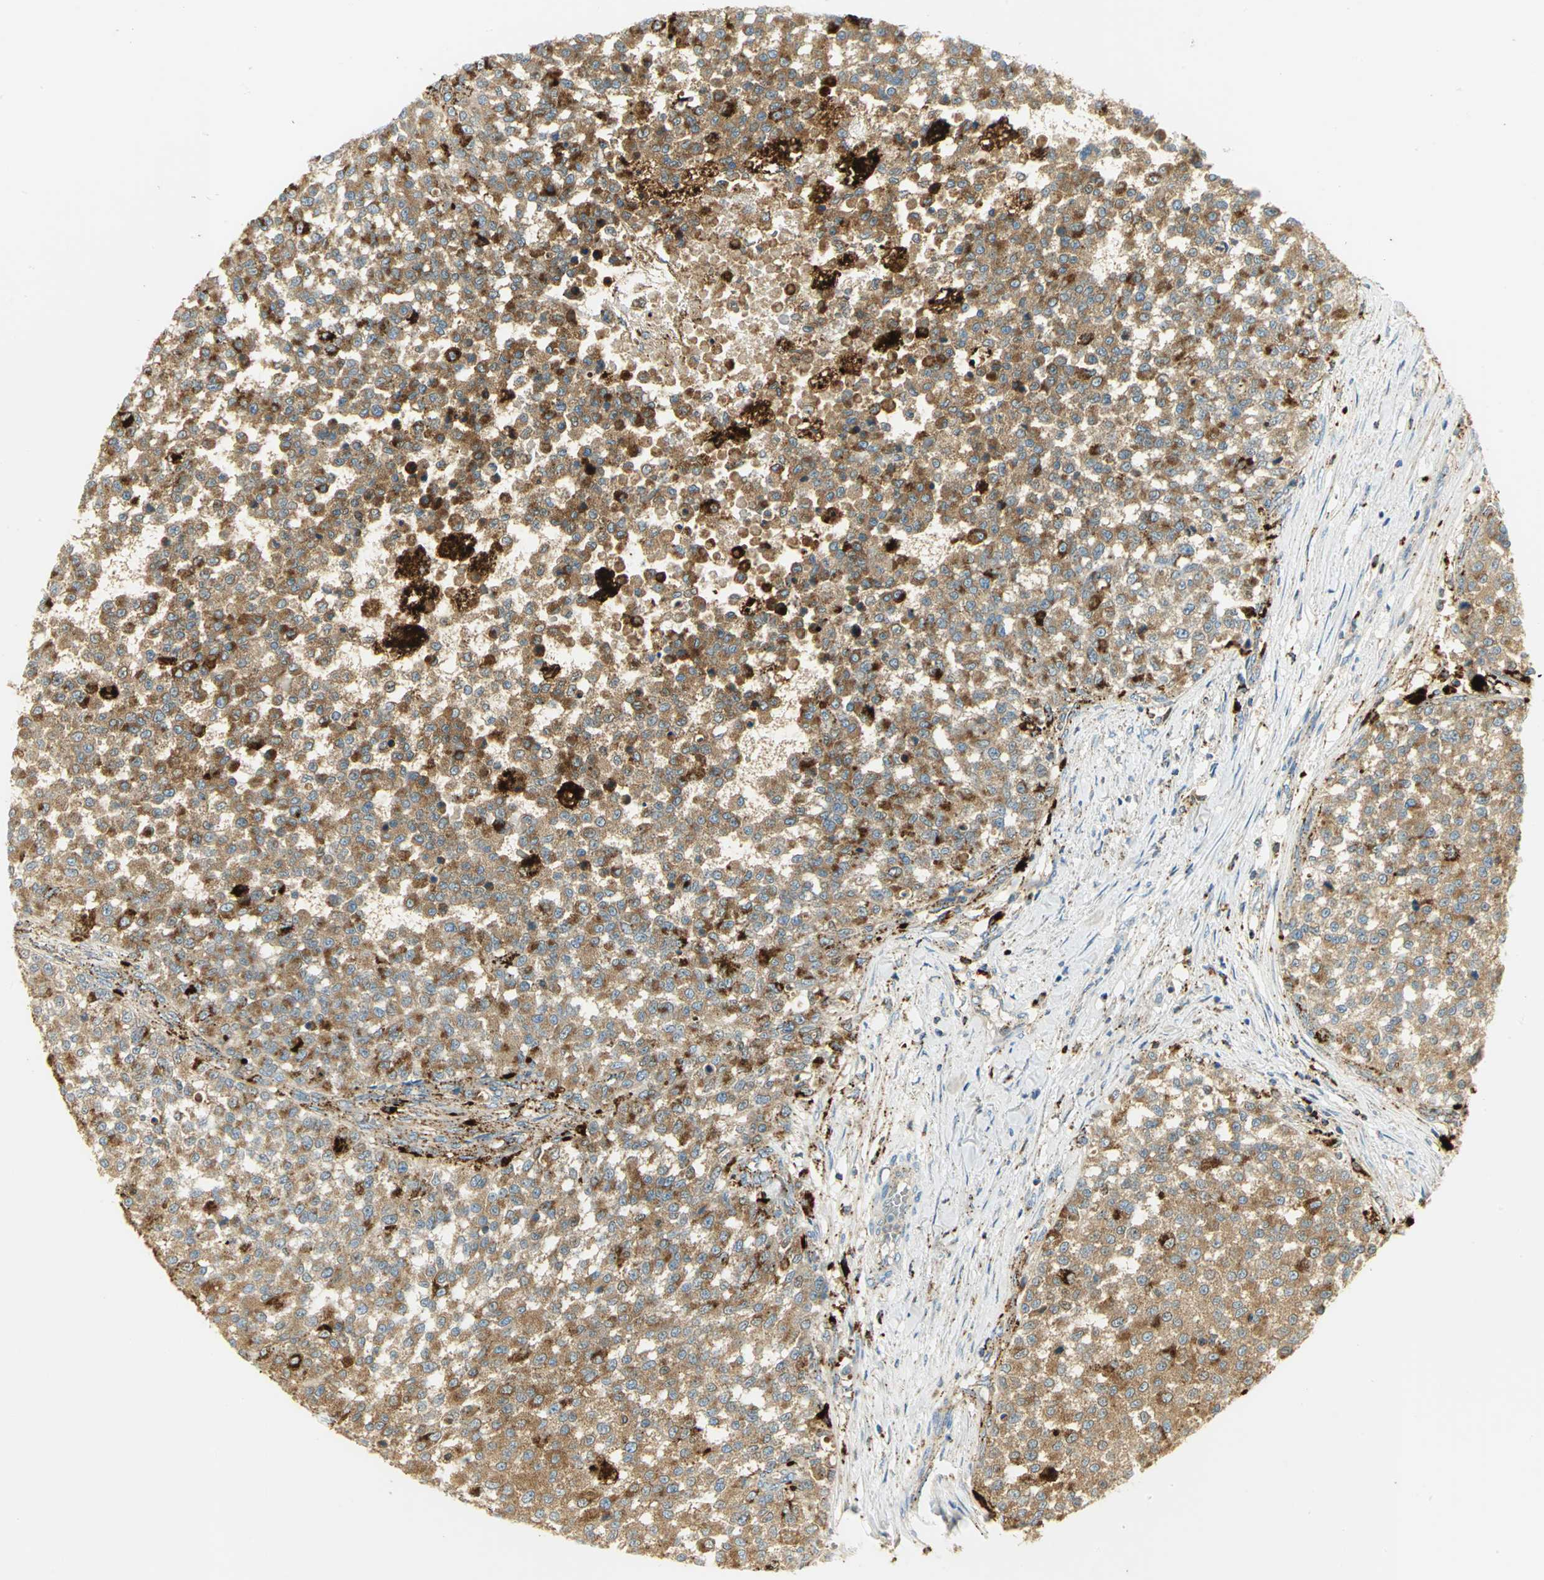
{"staining": {"intensity": "strong", "quantity": ">75%", "location": "cytoplasmic/membranous"}, "tissue": "testis cancer", "cell_type": "Tumor cells", "image_type": "cancer", "snomed": [{"axis": "morphology", "description": "Seminoma, NOS"}, {"axis": "topography", "description": "Testis"}], "caption": "Testis seminoma tissue shows strong cytoplasmic/membranous positivity in about >75% of tumor cells (DAB (3,3'-diaminobenzidine) IHC, brown staining for protein, blue staining for nuclei).", "gene": "ARSA", "patient": {"sex": "male", "age": 59}}